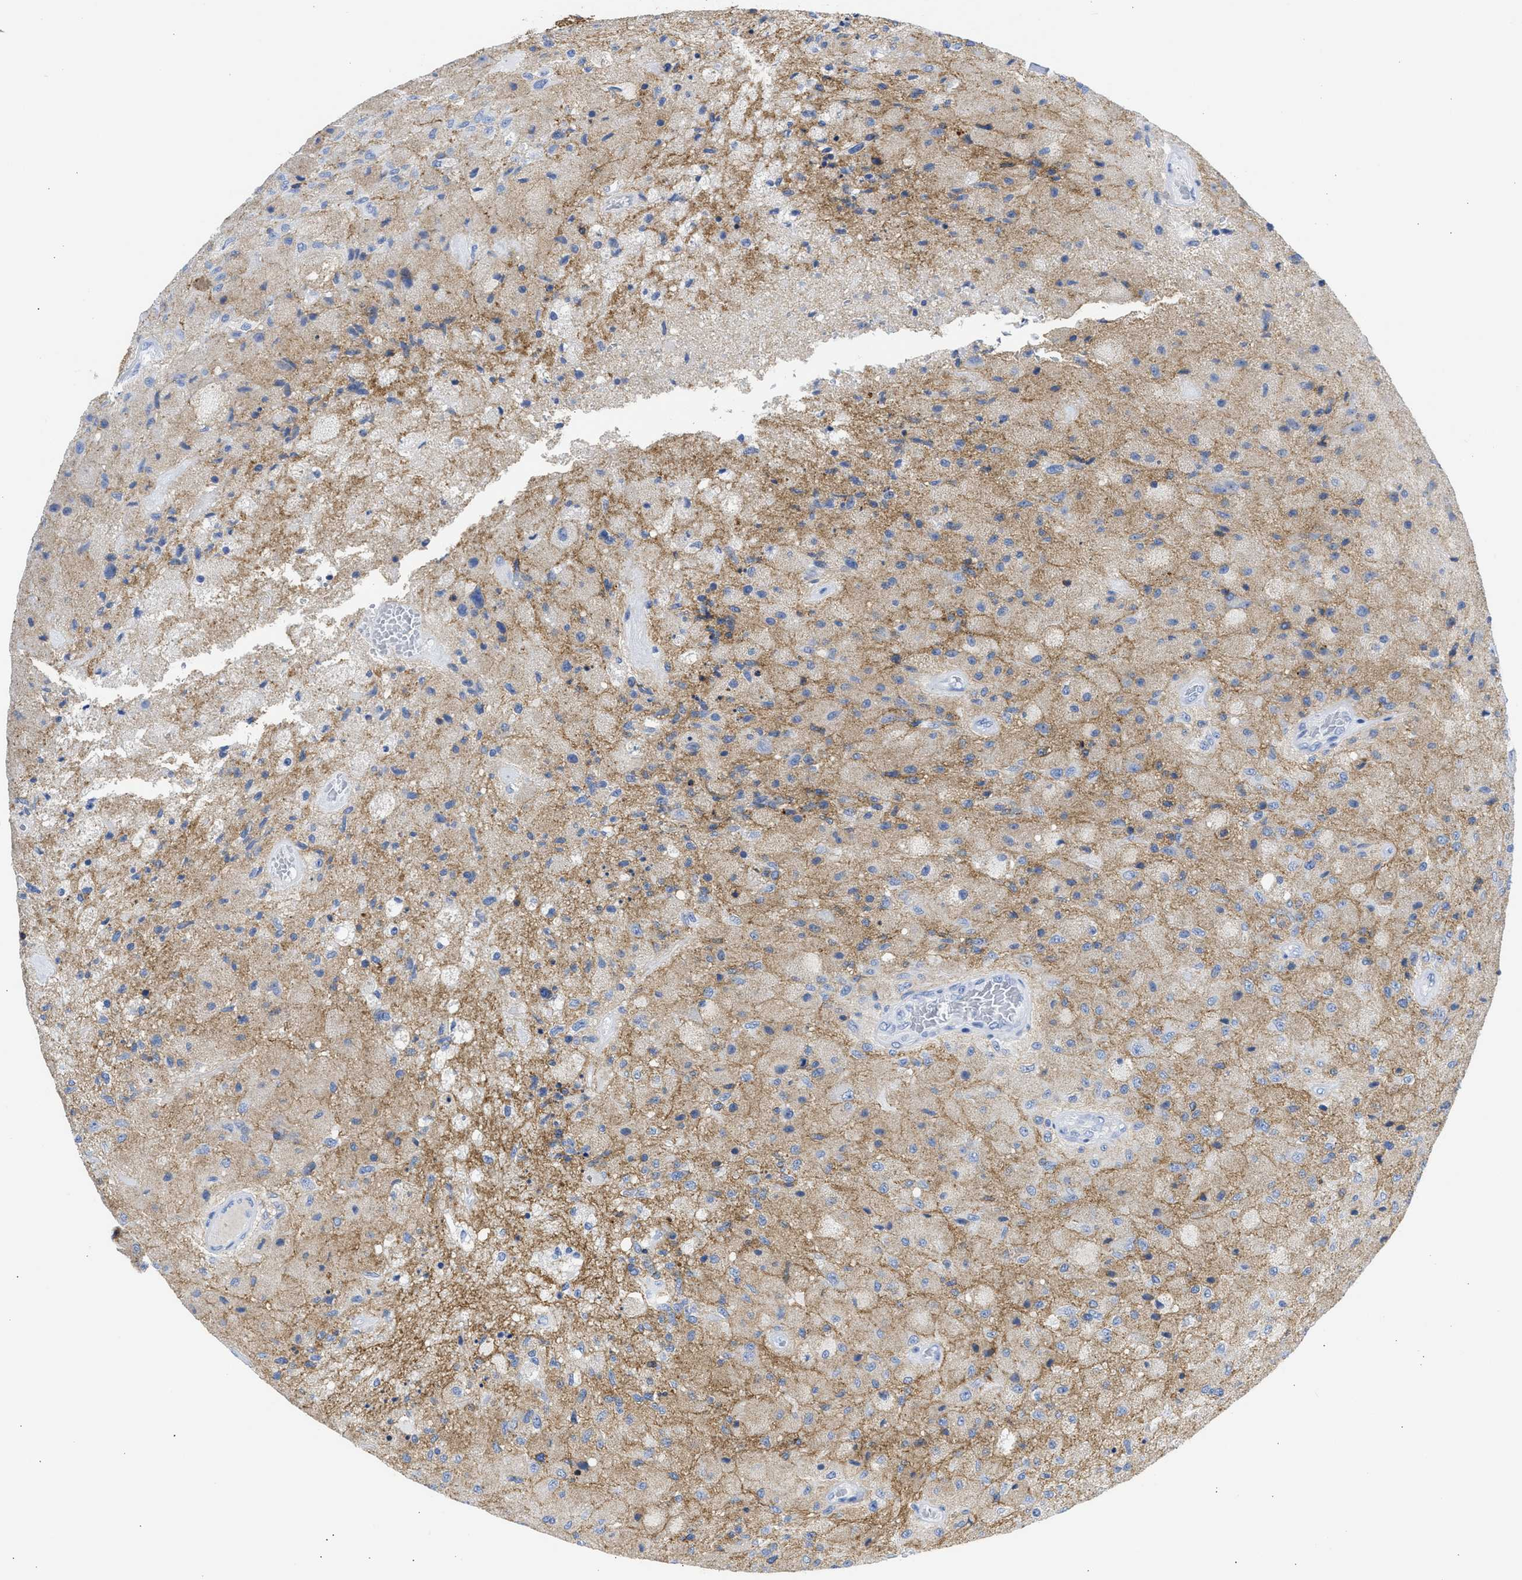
{"staining": {"intensity": "moderate", "quantity": ">75%", "location": "cytoplasmic/membranous"}, "tissue": "glioma", "cell_type": "Tumor cells", "image_type": "cancer", "snomed": [{"axis": "morphology", "description": "Normal tissue, NOS"}, {"axis": "morphology", "description": "Glioma, malignant, High grade"}, {"axis": "topography", "description": "Cerebral cortex"}], "caption": "A high-resolution photomicrograph shows IHC staining of high-grade glioma (malignant), which demonstrates moderate cytoplasmic/membranous expression in about >75% of tumor cells.", "gene": "NCAM1", "patient": {"sex": "male", "age": 77}}